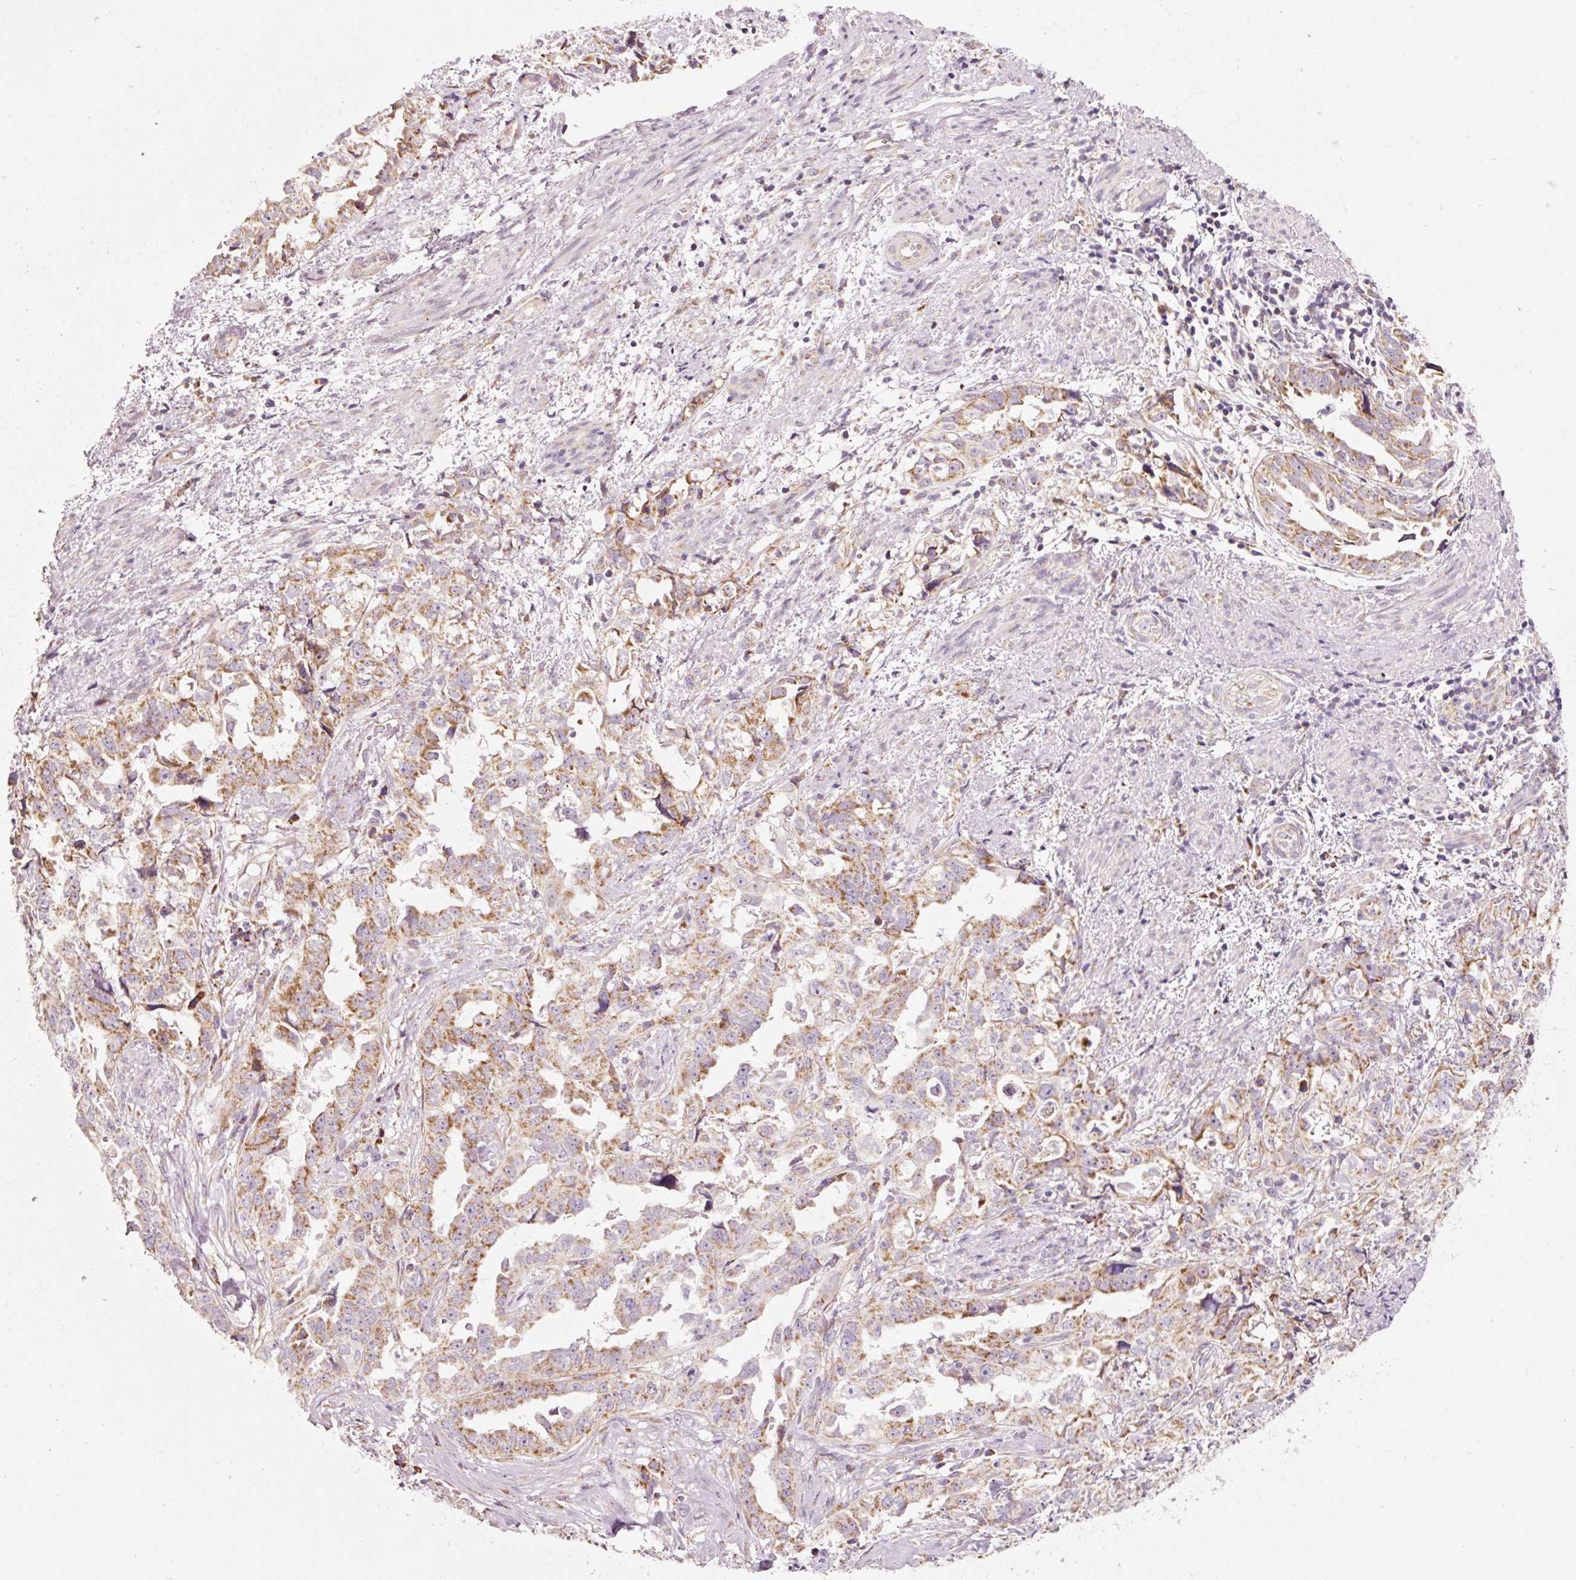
{"staining": {"intensity": "moderate", "quantity": ">75%", "location": "cytoplasmic/membranous"}, "tissue": "endometrial cancer", "cell_type": "Tumor cells", "image_type": "cancer", "snomed": [{"axis": "morphology", "description": "Adenocarcinoma, NOS"}, {"axis": "topography", "description": "Endometrium"}], "caption": "Brown immunohistochemical staining in human endometrial cancer (adenocarcinoma) demonstrates moderate cytoplasmic/membranous expression in about >75% of tumor cells. (Brightfield microscopy of DAB IHC at high magnification).", "gene": "NDUFB4", "patient": {"sex": "female", "age": 65}}